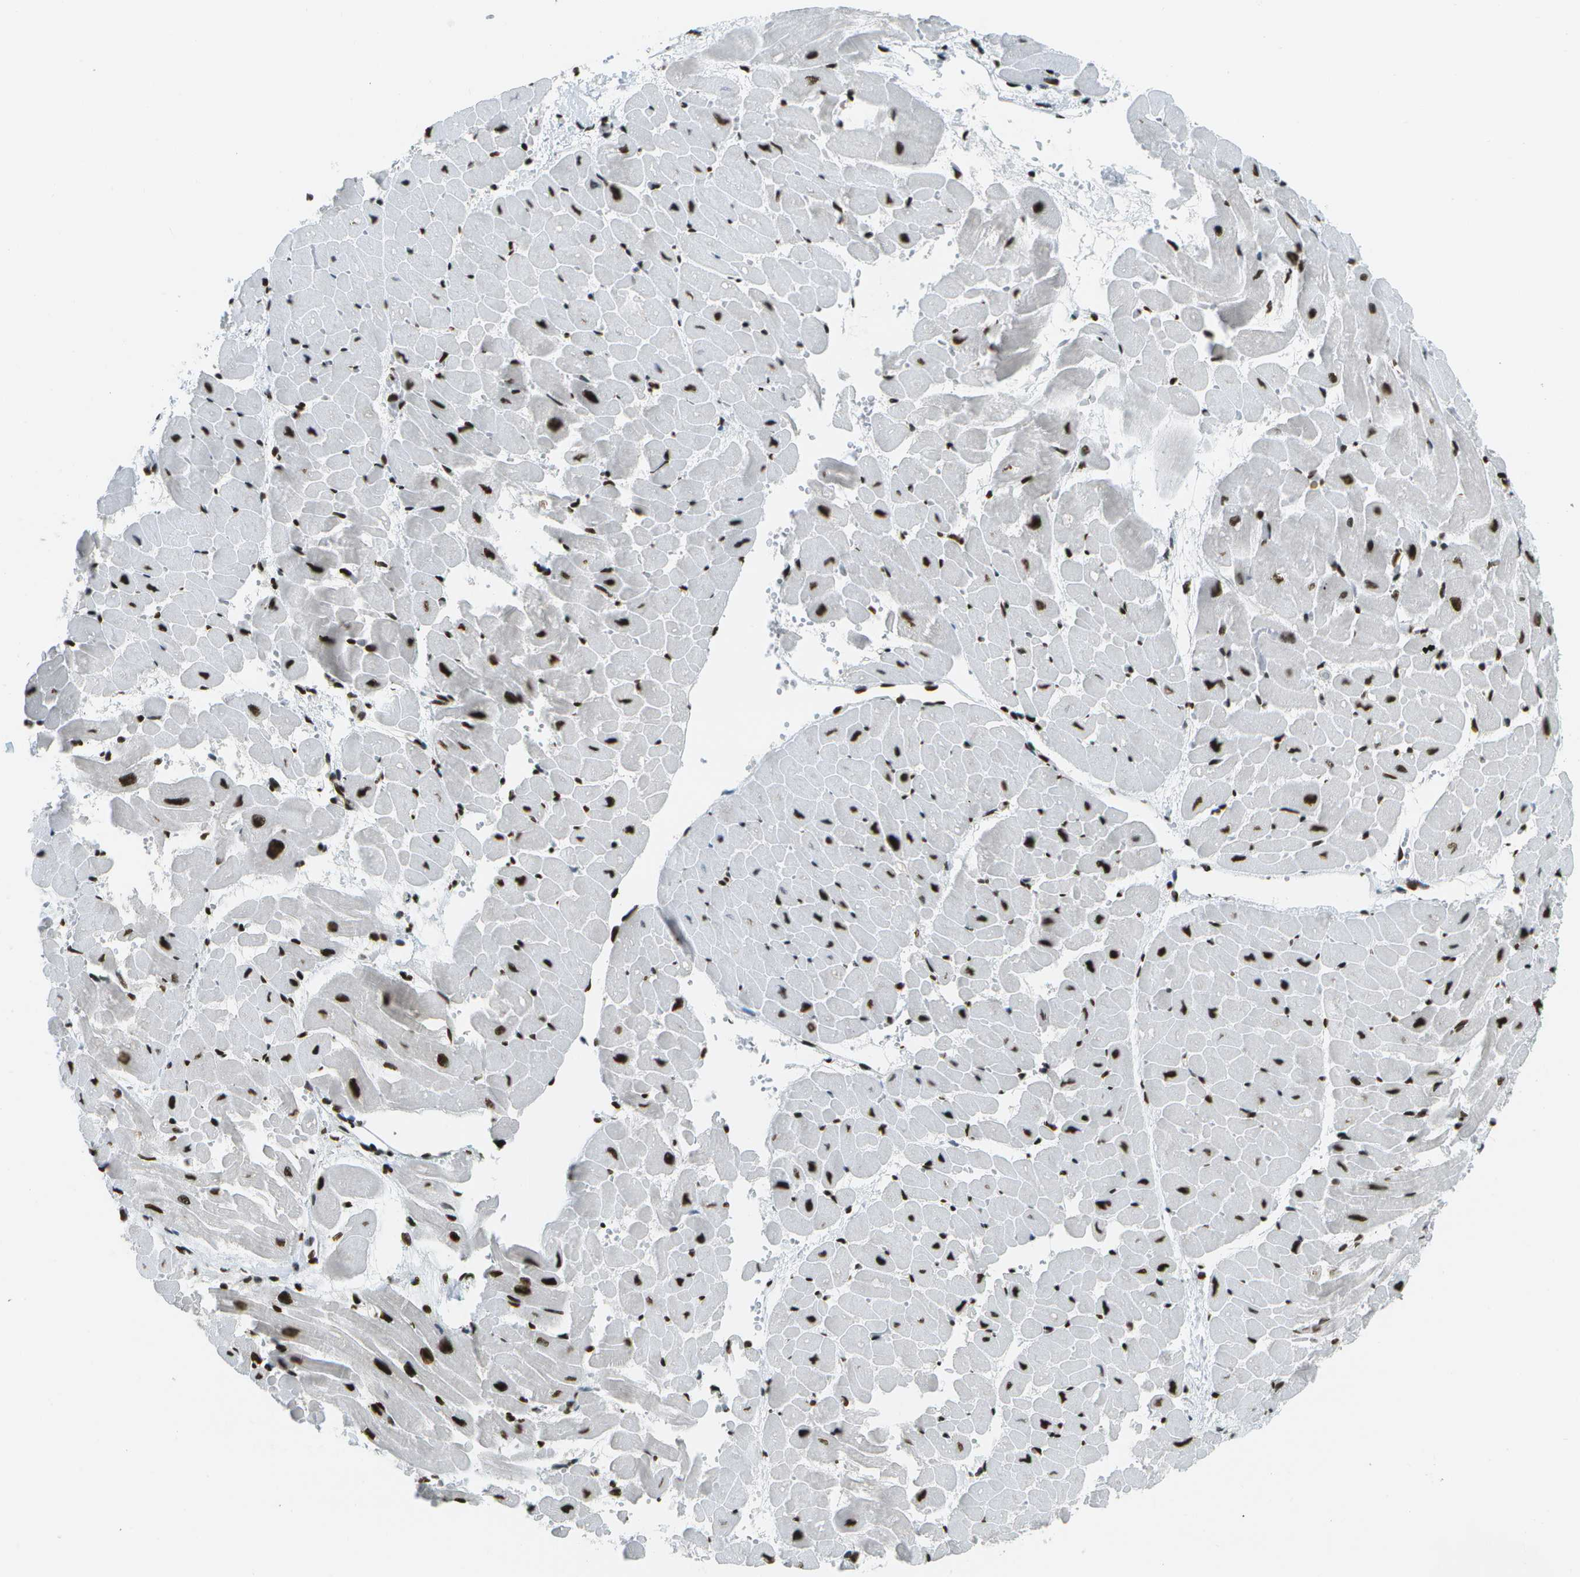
{"staining": {"intensity": "strong", "quantity": ">75%", "location": "cytoplasmic/membranous,nuclear"}, "tissue": "heart muscle", "cell_type": "Cardiomyocytes", "image_type": "normal", "snomed": [{"axis": "morphology", "description": "Normal tissue, NOS"}, {"axis": "topography", "description": "Heart"}], "caption": "About >75% of cardiomyocytes in unremarkable human heart muscle demonstrate strong cytoplasmic/membranous,nuclear protein positivity as visualized by brown immunohistochemical staining.", "gene": "GLYR1", "patient": {"sex": "male", "age": 45}}